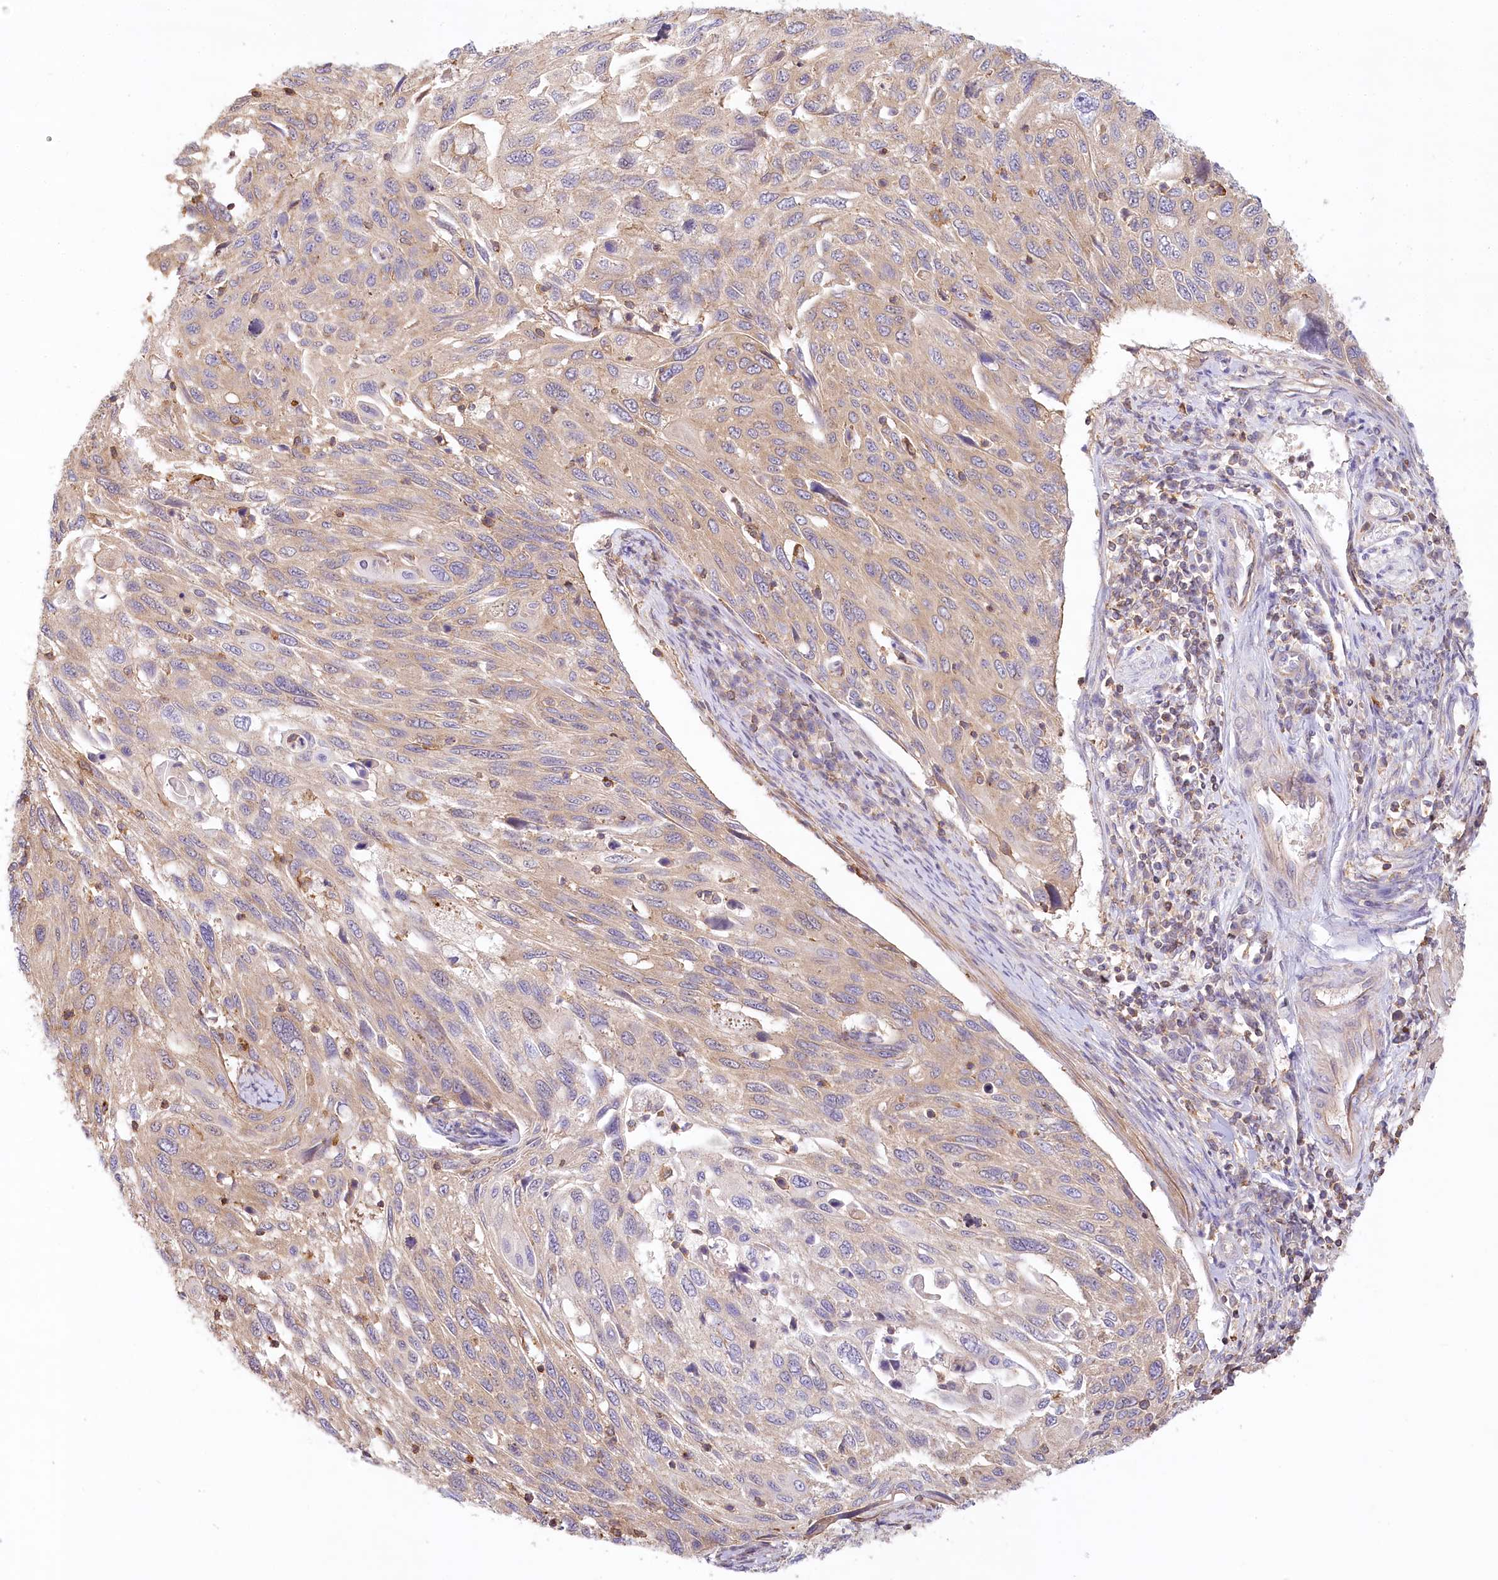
{"staining": {"intensity": "weak", "quantity": "25%-75%", "location": "cytoplasmic/membranous"}, "tissue": "cervical cancer", "cell_type": "Tumor cells", "image_type": "cancer", "snomed": [{"axis": "morphology", "description": "Squamous cell carcinoma, NOS"}, {"axis": "topography", "description": "Cervix"}], "caption": "A histopathology image showing weak cytoplasmic/membranous staining in approximately 25%-75% of tumor cells in squamous cell carcinoma (cervical), as visualized by brown immunohistochemical staining.", "gene": "UMPS", "patient": {"sex": "female", "age": 70}}